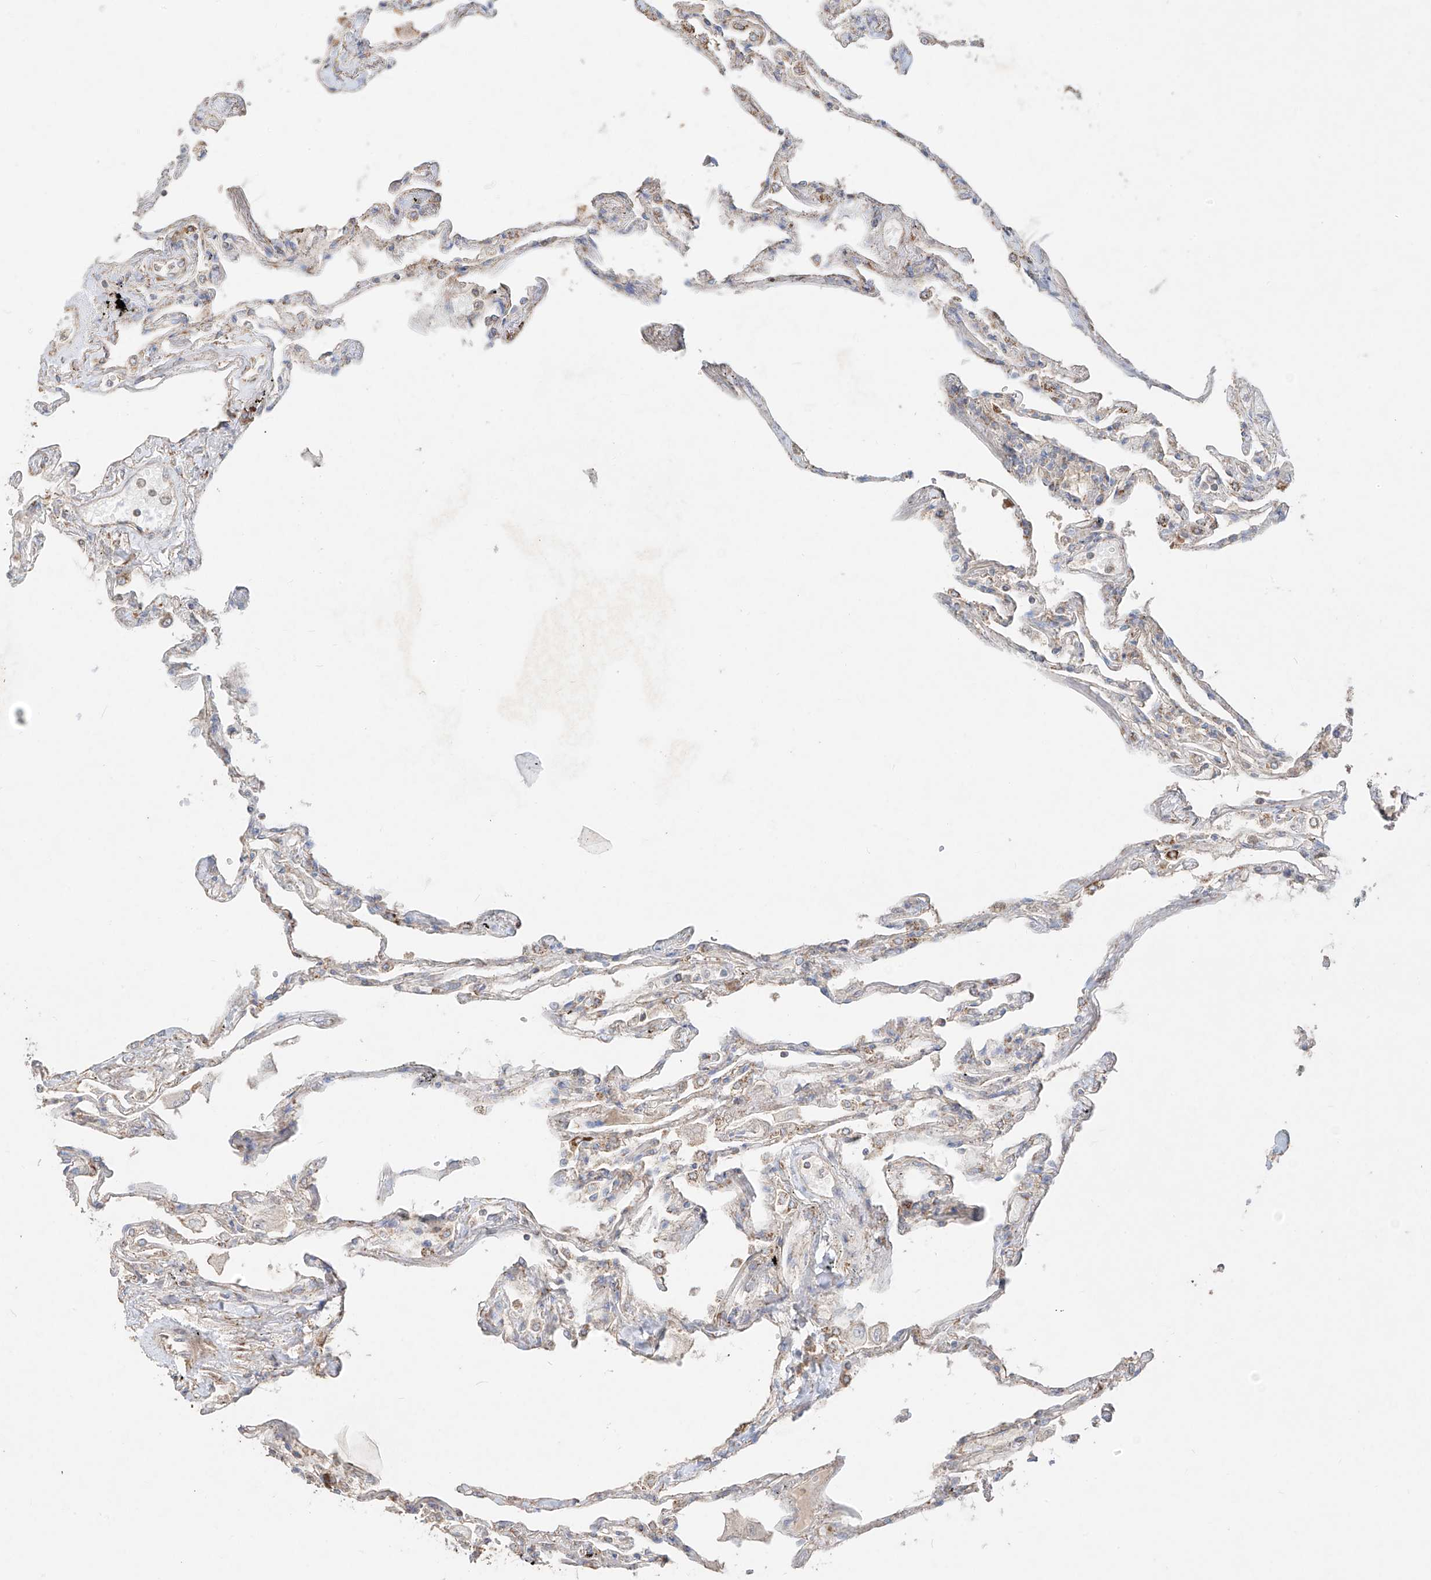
{"staining": {"intensity": "moderate", "quantity": "<25%", "location": "cytoplasmic/membranous"}, "tissue": "lung", "cell_type": "Alveolar cells", "image_type": "normal", "snomed": [{"axis": "morphology", "description": "Normal tissue, NOS"}, {"axis": "topography", "description": "Lung"}], "caption": "Immunohistochemistry (IHC) staining of normal lung, which exhibits low levels of moderate cytoplasmic/membranous positivity in about <25% of alveolar cells indicating moderate cytoplasmic/membranous protein staining. The staining was performed using DAB (brown) for protein detection and nuclei were counterstained in hematoxylin (blue).", "gene": "COLGALT2", "patient": {"sex": "female", "age": 67}}